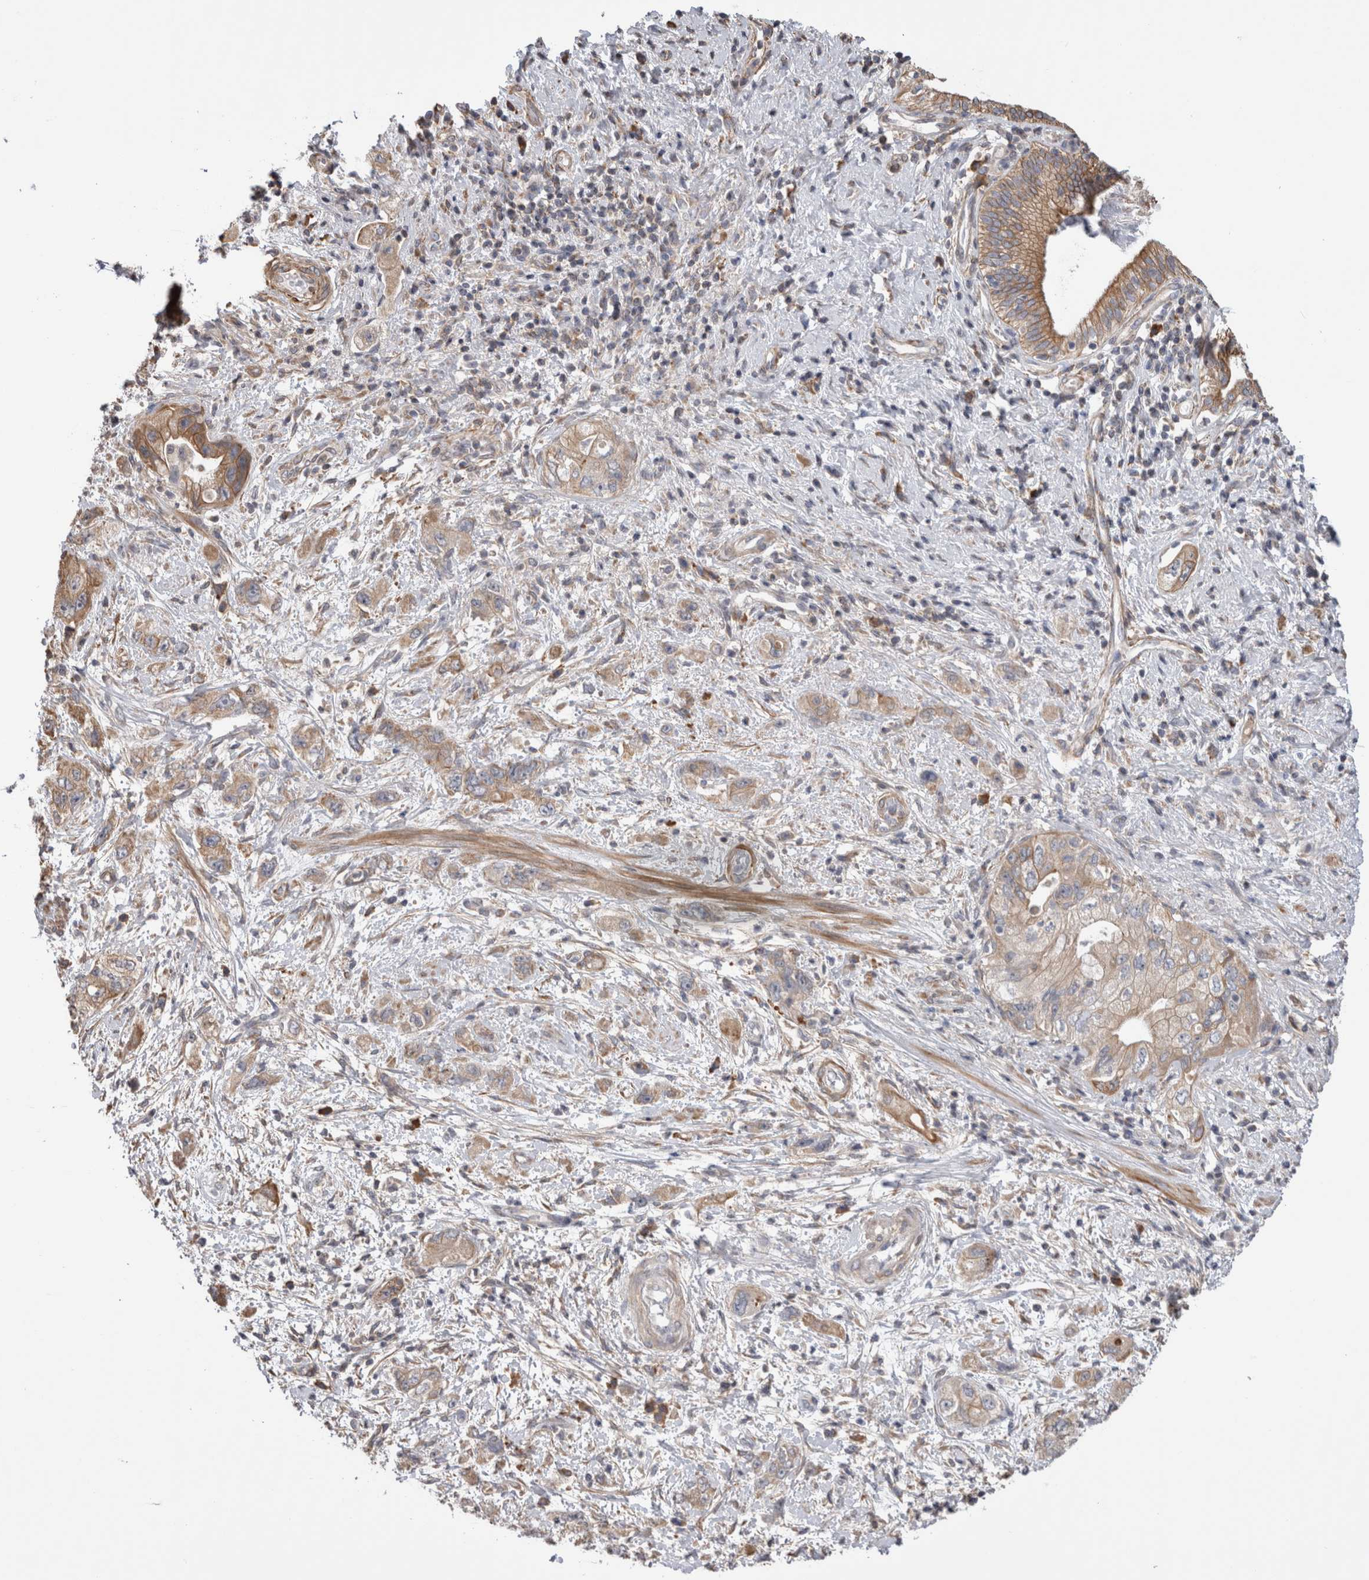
{"staining": {"intensity": "moderate", "quantity": "<25%", "location": "cytoplasmic/membranous"}, "tissue": "pancreatic cancer", "cell_type": "Tumor cells", "image_type": "cancer", "snomed": [{"axis": "morphology", "description": "Adenocarcinoma, NOS"}, {"axis": "topography", "description": "Pancreas"}], "caption": "Immunohistochemistry photomicrograph of neoplastic tissue: human pancreatic adenocarcinoma stained using immunohistochemistry demonstrates low levels of moderate protein expression localized specifically in the cytoplasmic/membranous of tumor cells, appearing as a cytoplasmic/membranous brown color.", "gene": "SMAP2", "patient": {"sex": "female", "age": 73}}